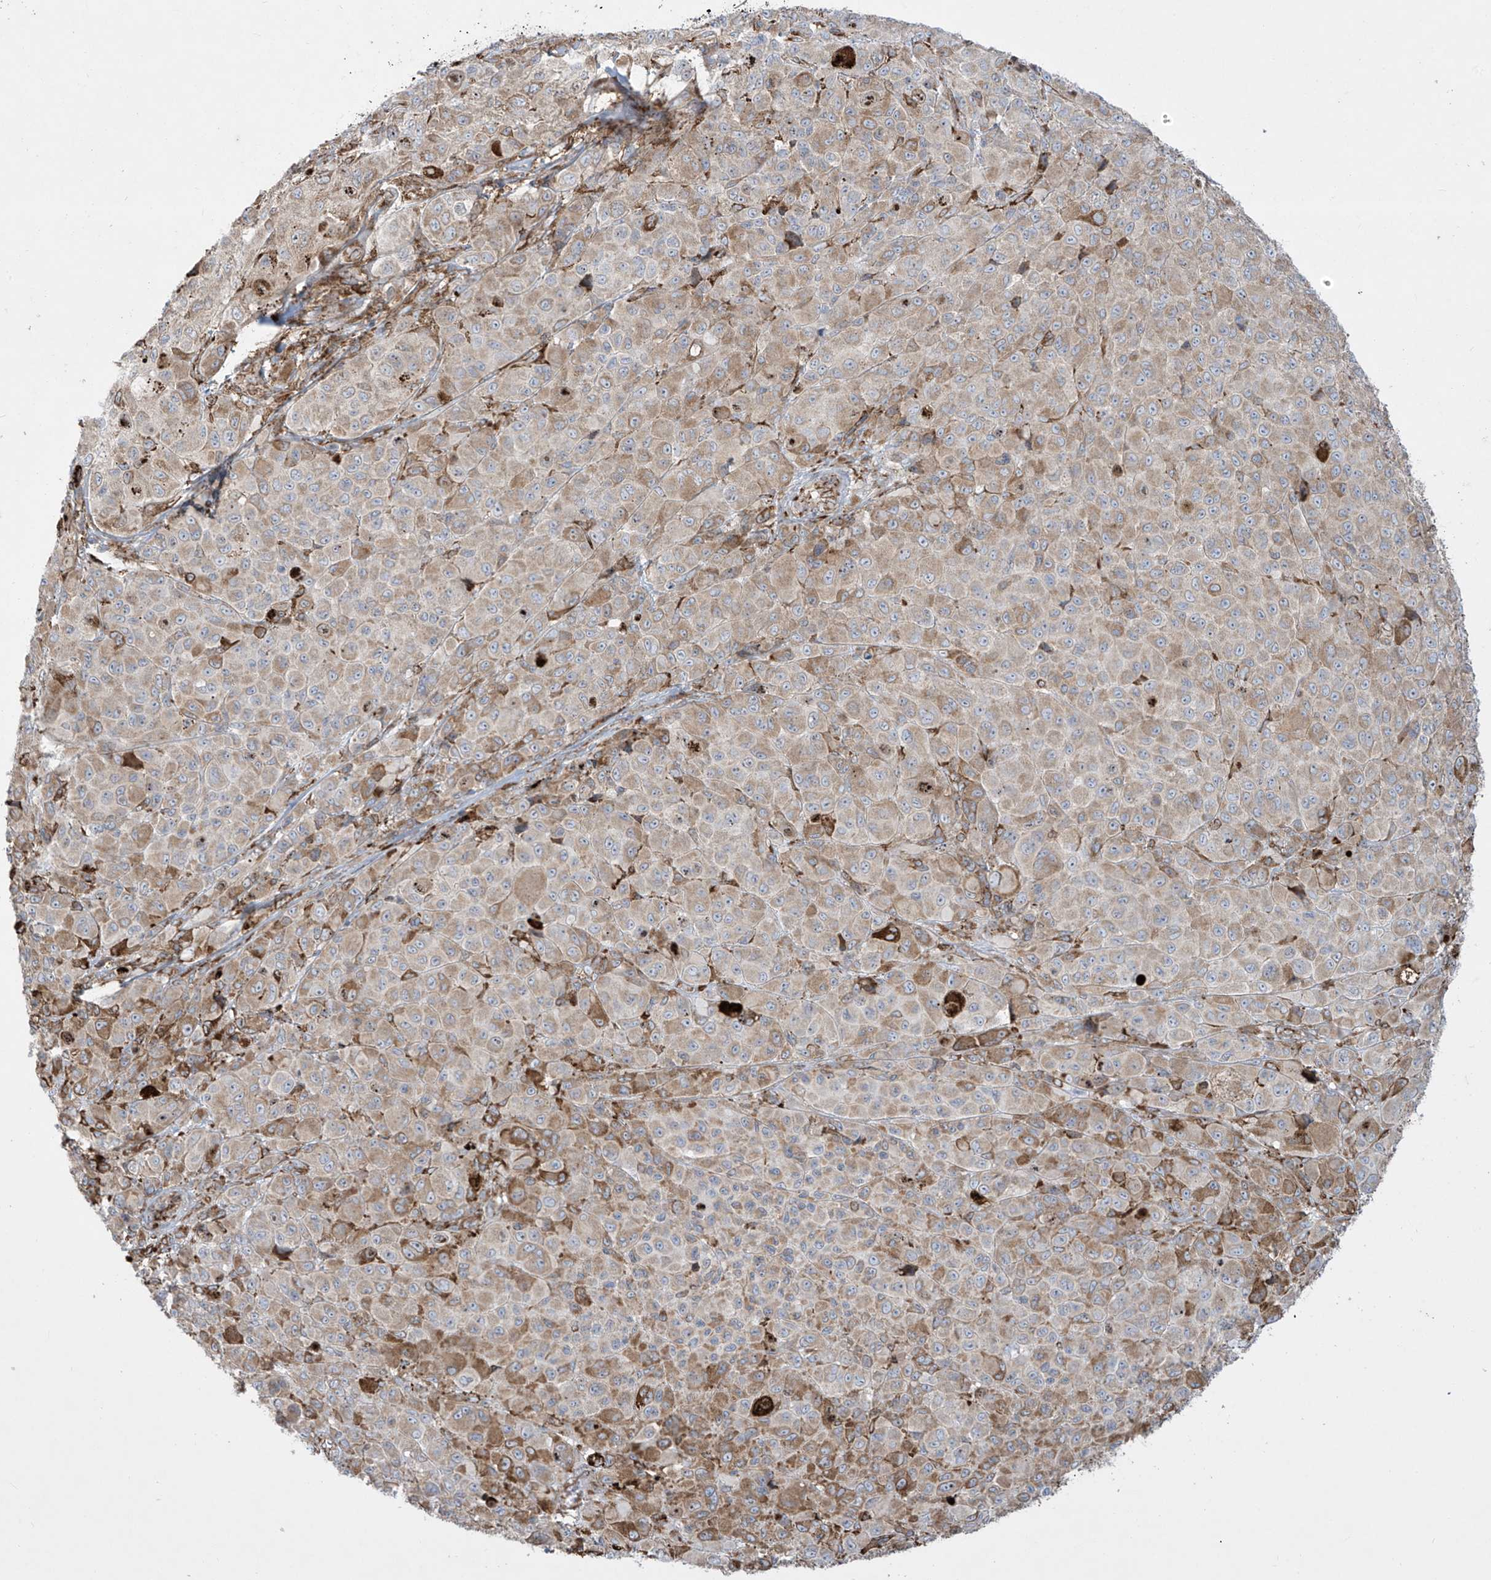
{"staining": {"intensity": "moderate", "quantity": "25%-75%", "location": "cytoplasmic/membranous"}, "tissue": "melanoma", "cell_type": "Tumor cells", "image_type": "cancer", "snomed": [{"axis": "morphology", "description": "Malignant melanoma, NOS"}, {"axis": "topography", "description": "Skin of trunk"}], "caption": "Immunohistochemistry photomicrograph of human malignant melanoma stained for a protein (brown), which displays medium levels of moderate cytoplasmic/membranous expression in approximately 25%-75% of tumor cells.", "gene": "MX1", "patient": {"sex": "male", "age": 71}}